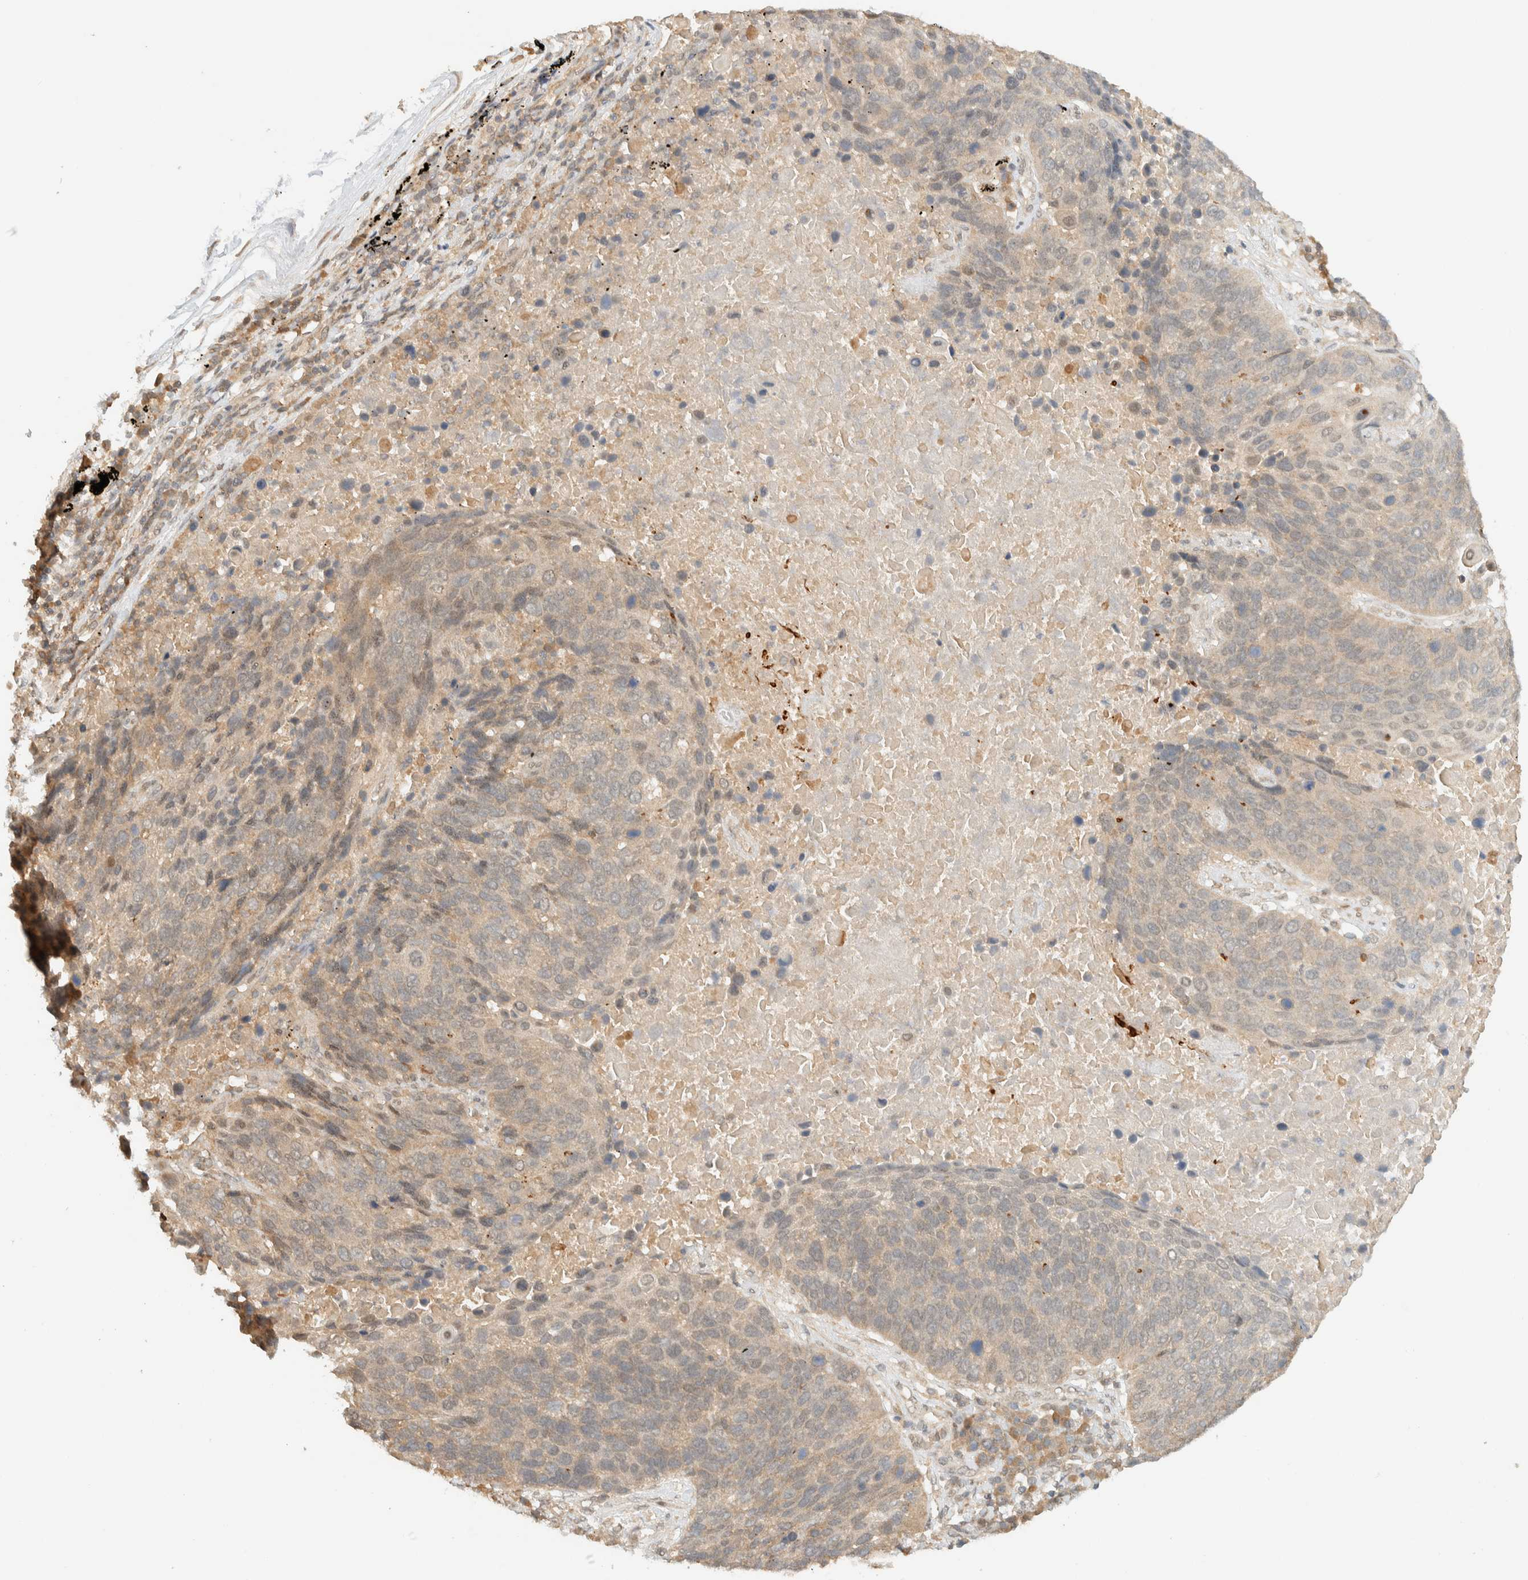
{"staining": {"intensity": "weak", "quantity": "<25%", "location": "cytoplasmic/membranous"}, "tissue": "lung cancer", "cell_type": "Tumor cells", "image_type": "cancer", "snomed": [{"axis": "morphology", "description": "Squamous cell carcinoma, NOS"}, {"axis": "topography", "description": "Lung"}], "caption": "Tumor cells are negative for brown protein staining in lung squamous cell carcinoma.", "gene": "ZBTB34", "patient": {"sex": "male", "age": 66}}